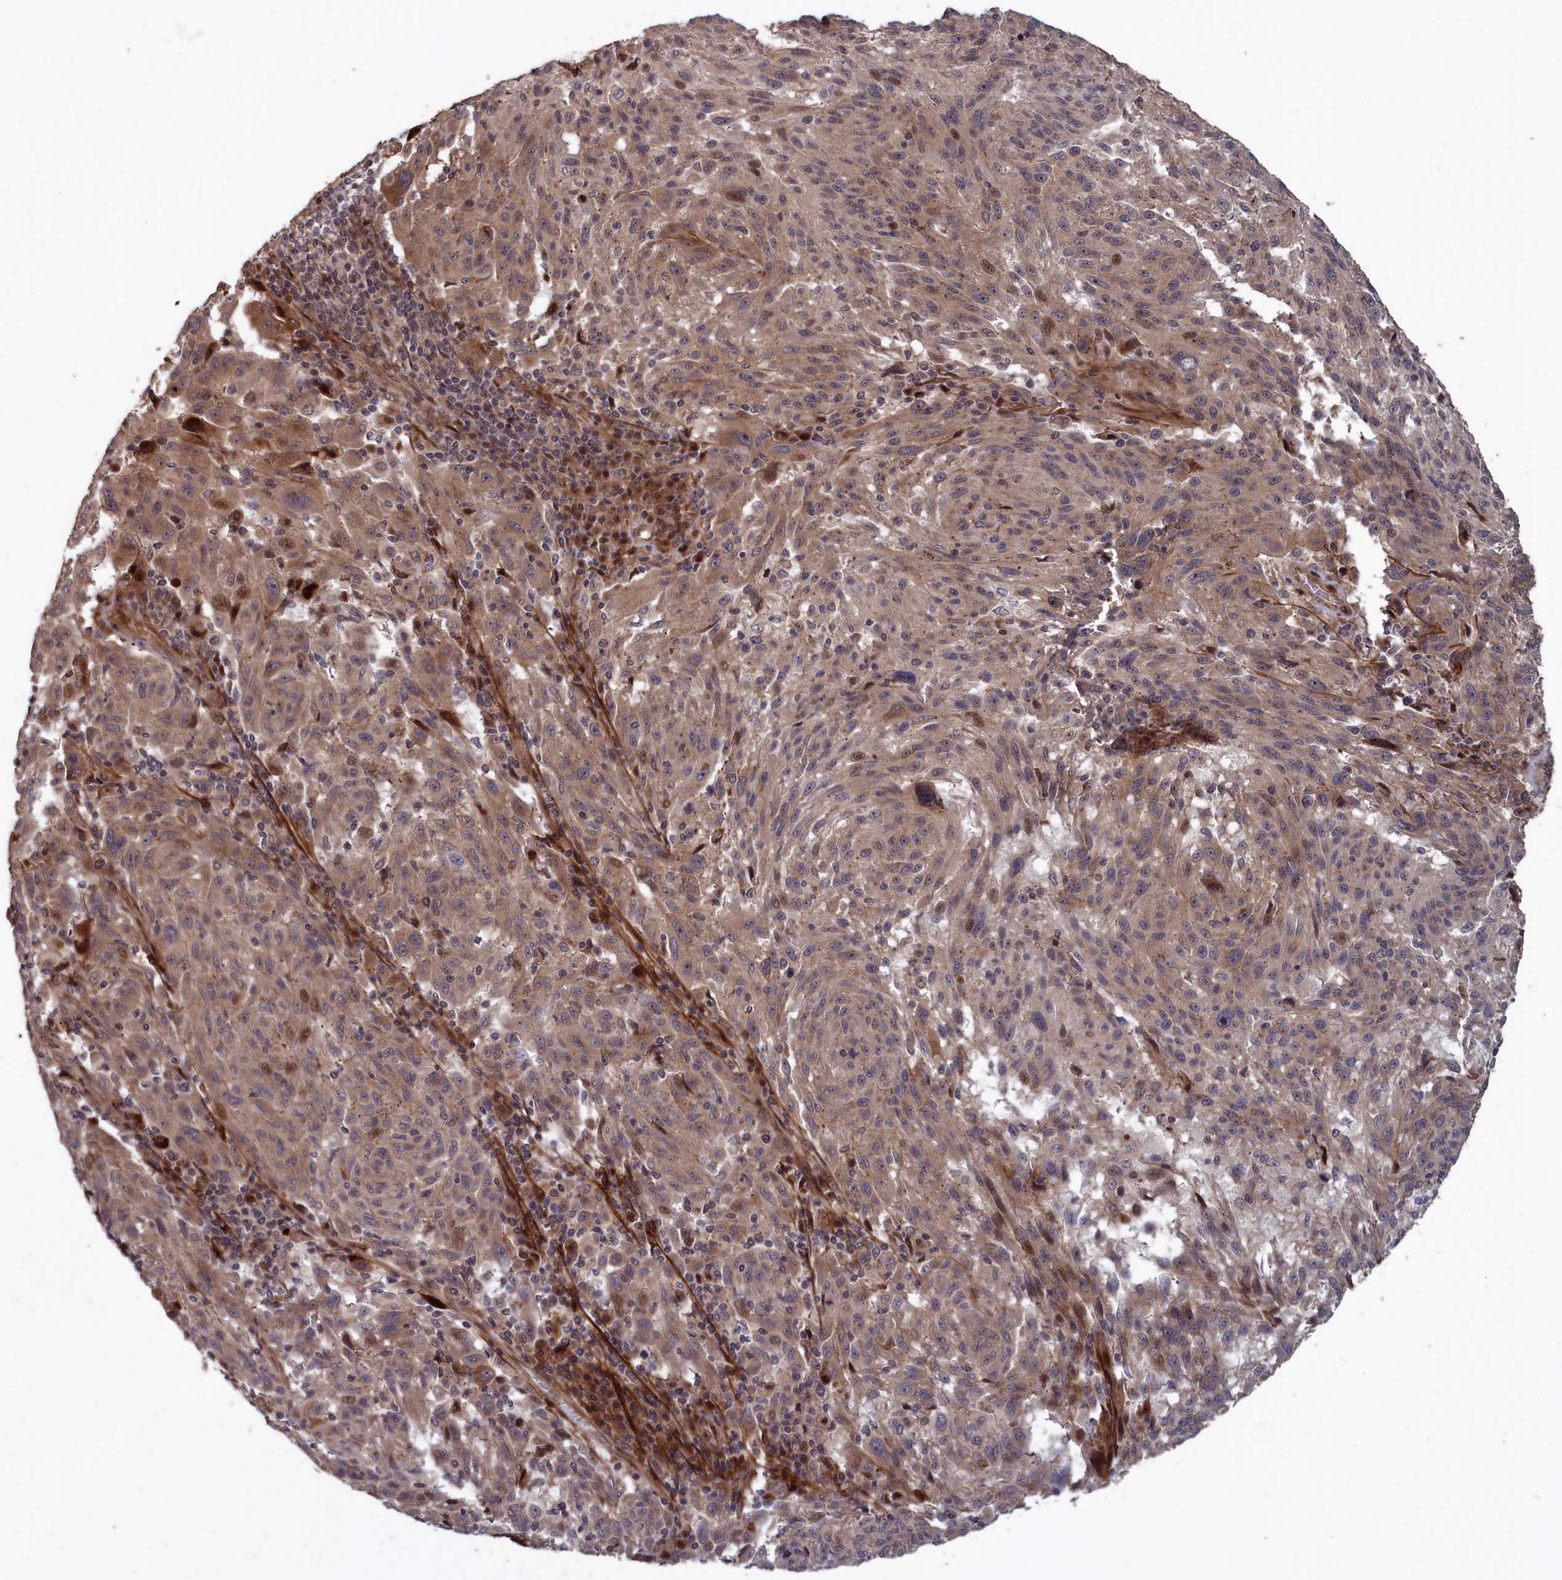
{"staining": {"intensity": "weak", "quantity": ">75%", "location": "cytoplasmic/membranous"}, "tissue": "melanoma", "cell_type": "Tumor cells", "image_type": "cancer", "snomed": [{"axis": "morphology", "description": "Malignant melanoma, NOS"}, {"axis": "topography", "description": "Skin"}], "caption": "Weak cytoplasmic/membranous staining is appreciated in approximately >75% of tumor cells in melanoma.", "gene": "LSG1", "patient": {"sex": "male", "age": 53}}